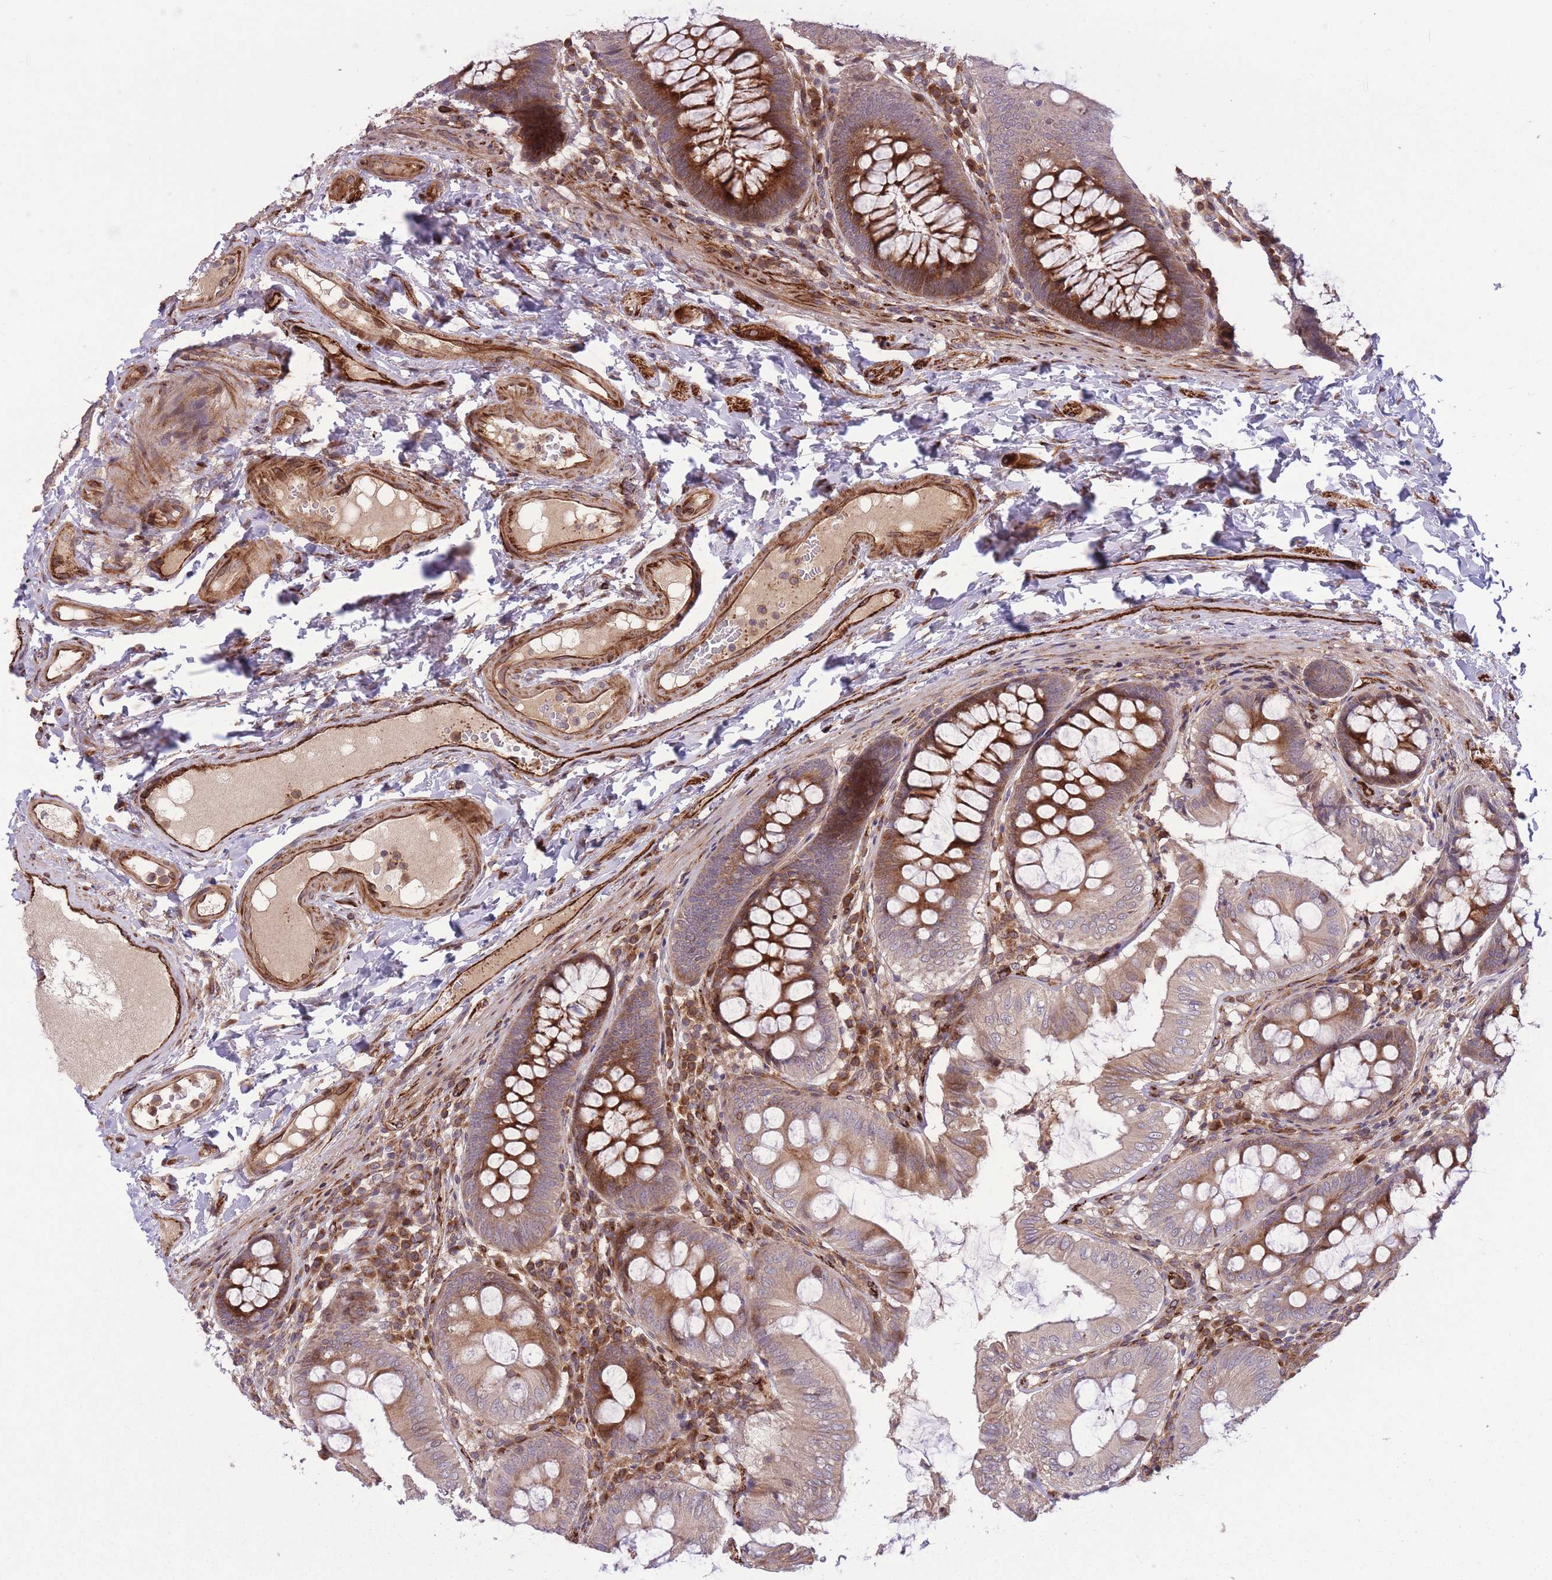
{"staining": {"intensity": "strong", "quantity": ">75%", "location": "cytoplasmic/membranous"}, "tissue": "colon", "cell_type": "Endothelial cells", "image_type": "normal", "snomed": [{"axis": "morphology", "description": "Normal tissue, NOS"}, {"axis": "topography", "description": "Colon"}], "caption": "Protein expression analysis of normal colon reveals strong cytoplasmic/membranous staining in about >75% of endothelial cells.", "gene": "CISH", "patient": {"sex": "male", "age": 84}}